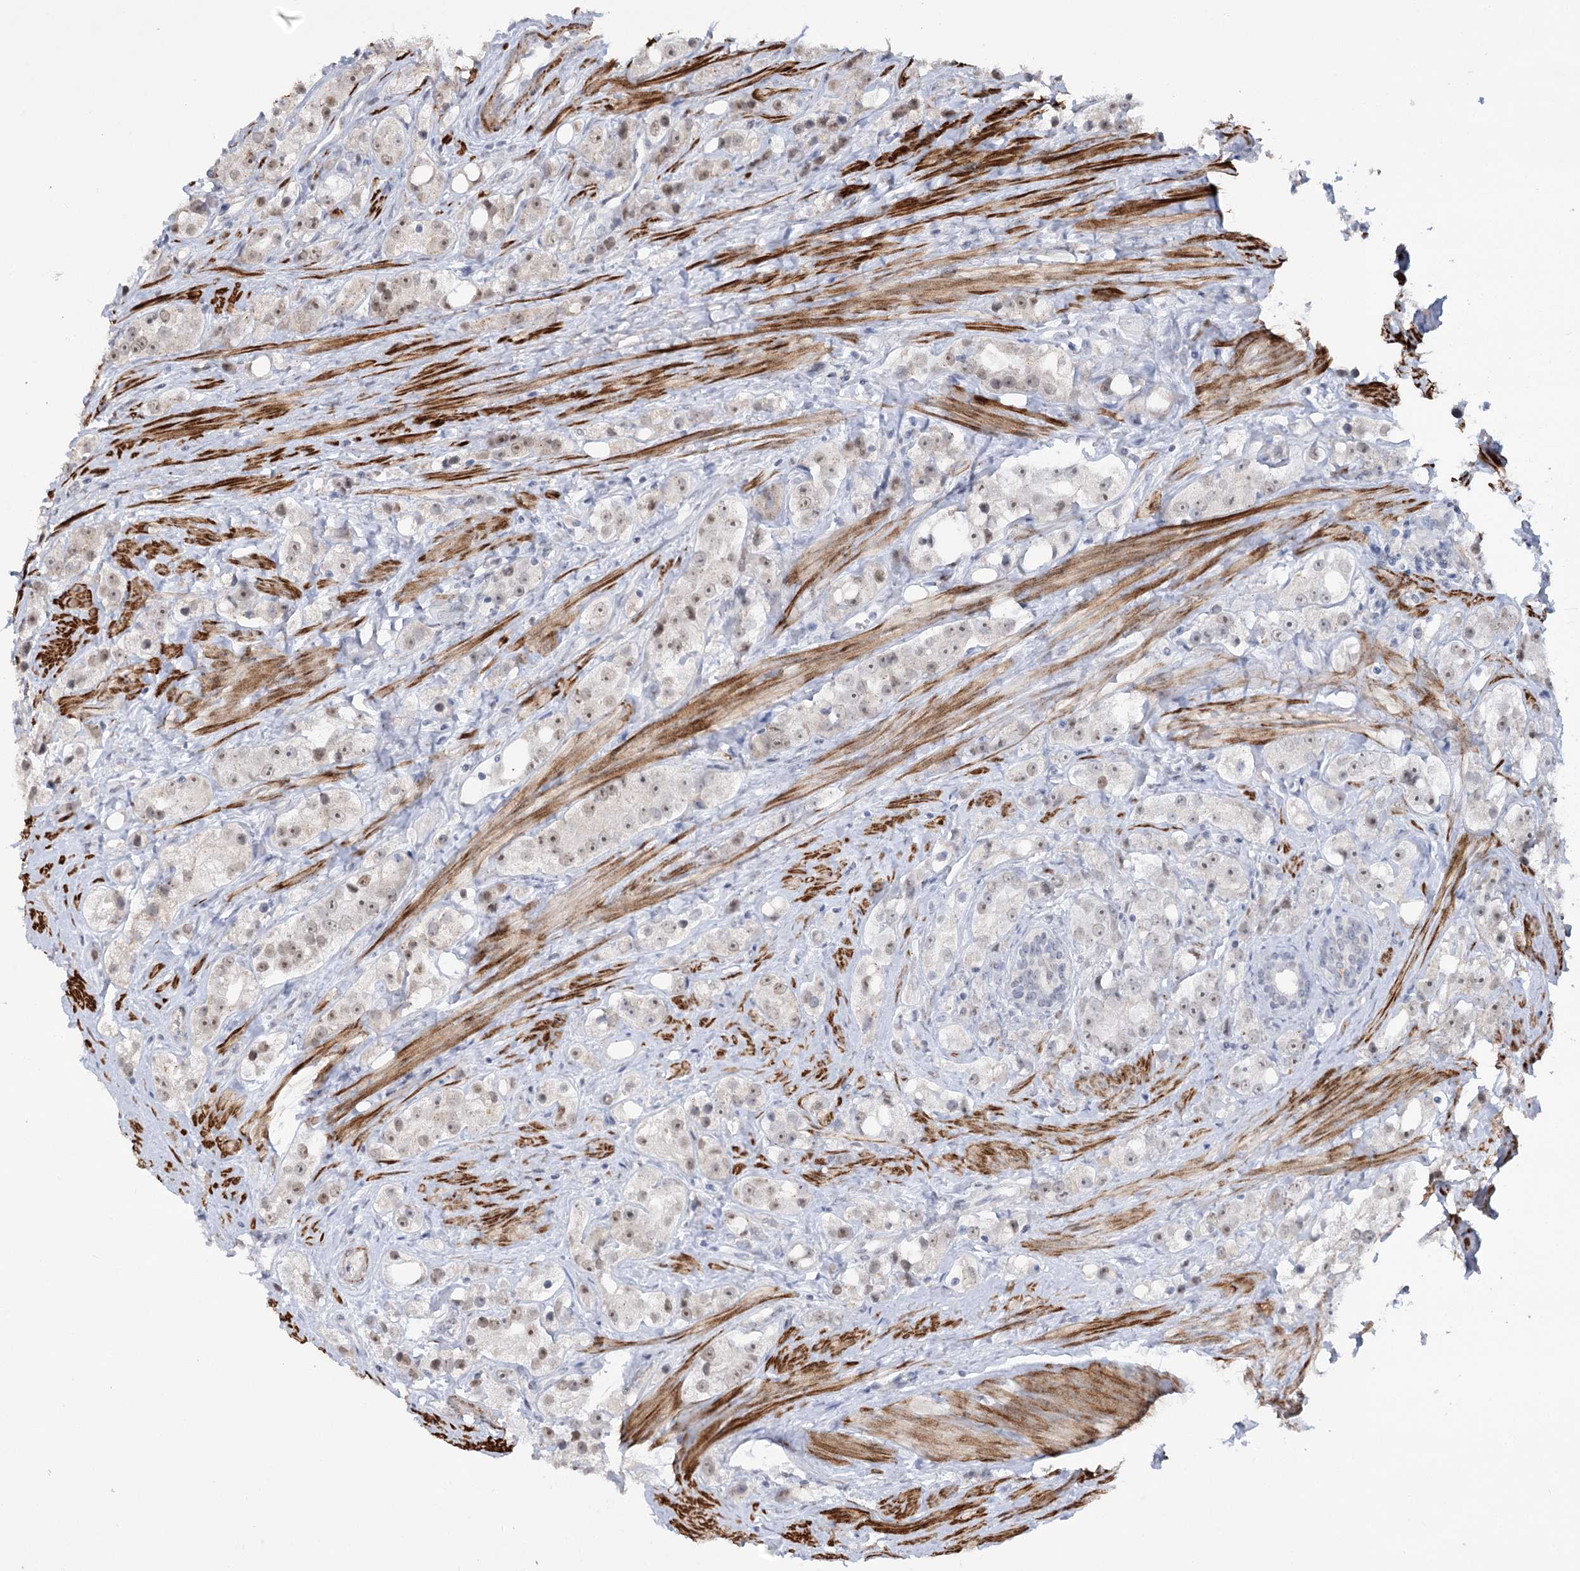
{"staining": {"intensity": "weak", "quantity": "25%-75%", "location": "nuclear"}, "tissue": "prostate cancer", "cell_type": "Tumor cells", "image_type": "cancer", "snomed": [{"axis": "morphology", "description": "Adenocarcinoma, NOS"}, {"axis": "topography", "description": "Prostate"}], "caption": "A brown stain shows weak nuclear expression of a protein in human adenocarcinoma (prostate) tumor cells.", "gene": "ZSCAN23", "patient": {"sex": "male", "age": 79}}